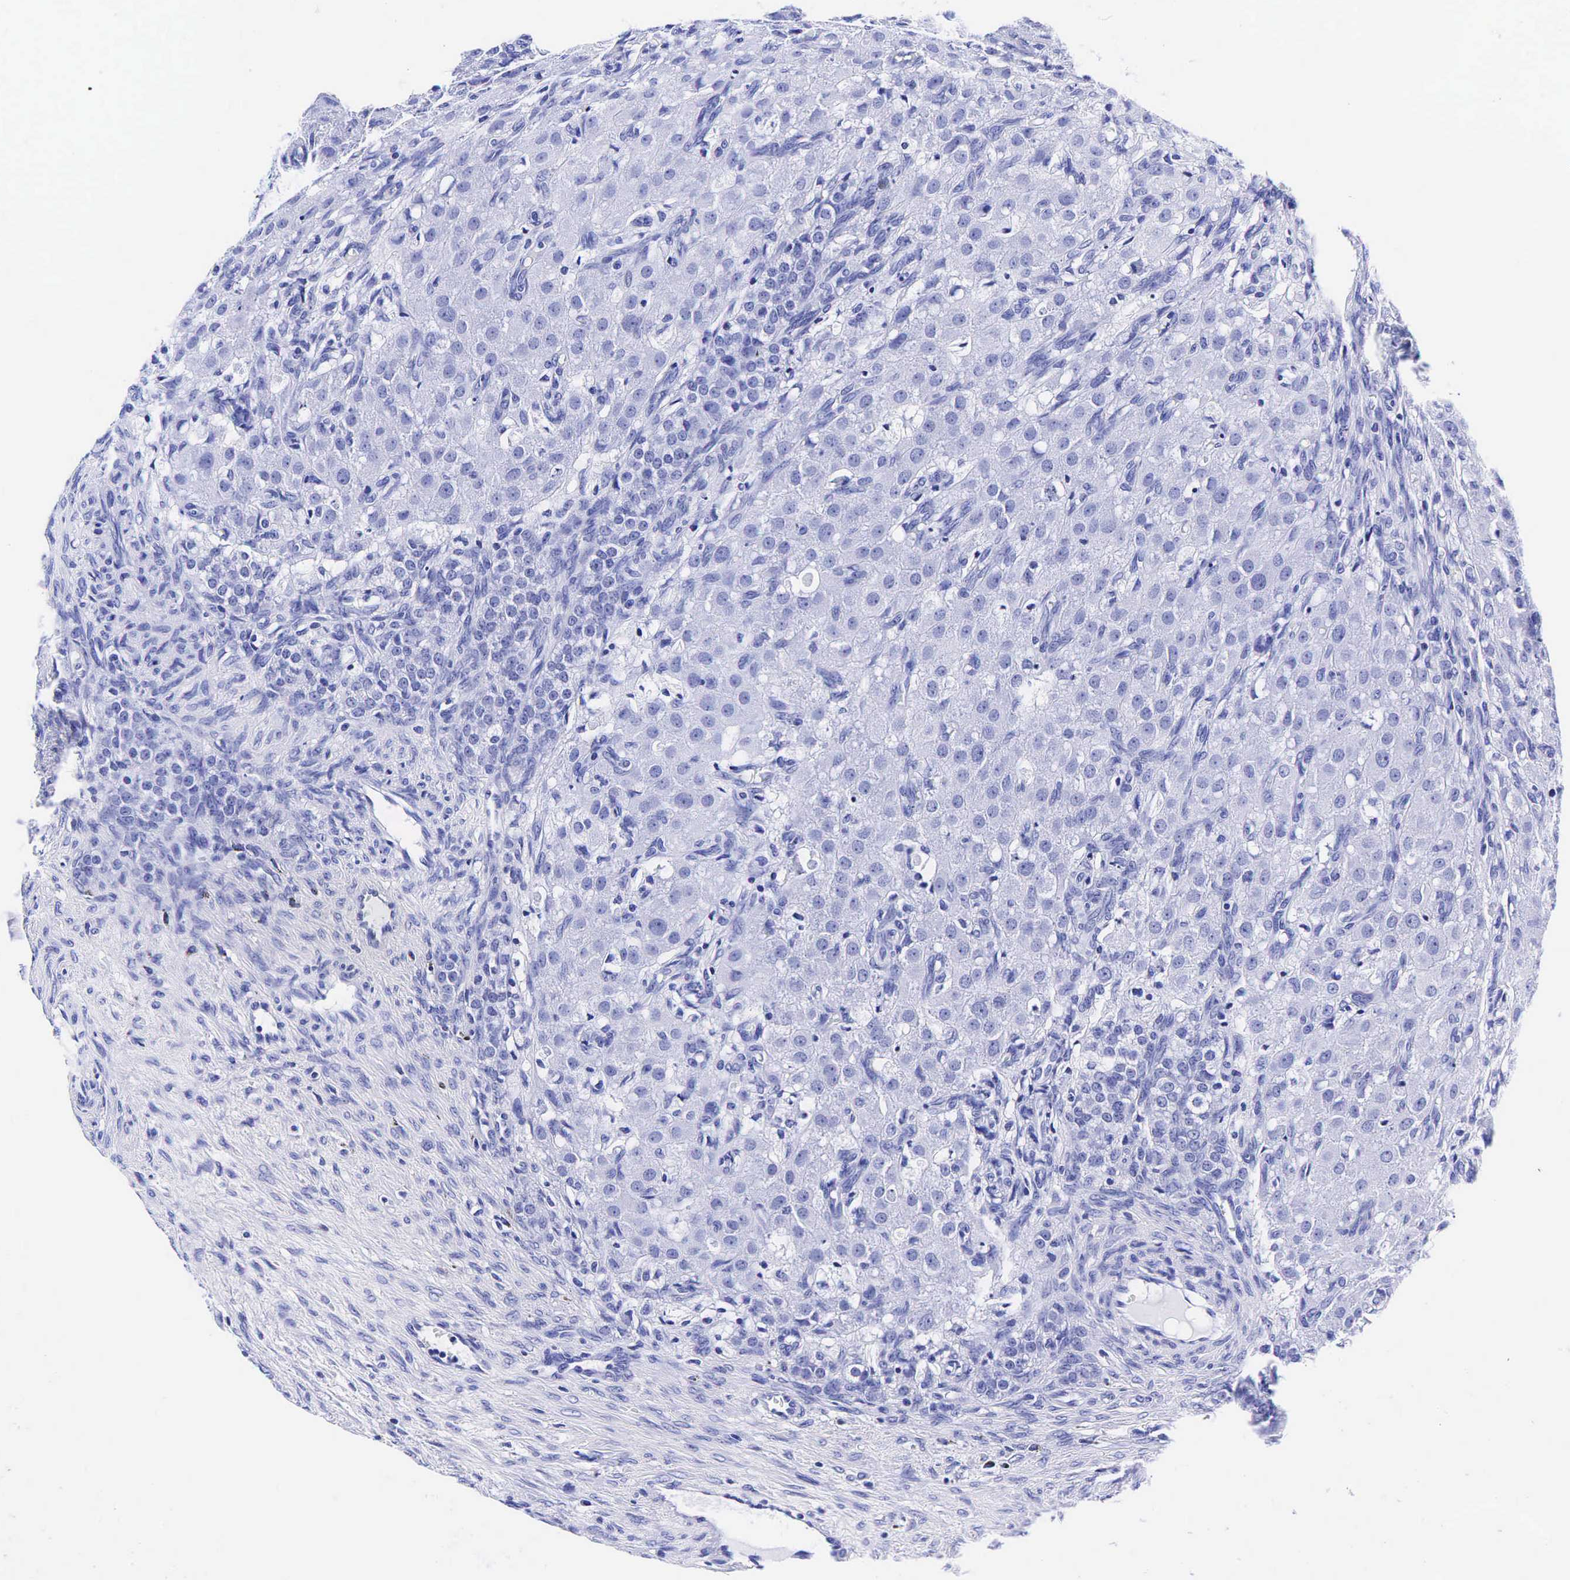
{"staining": {"intensity": "negative", "quantity": "none", "location": "none"}, "tissue": "ovary", "cell_type": "Ovarian stroma cells", "image_type": "normal", "snomed": [{"axis": "morphology", "description": "Normal tissue, NOS"}, {"axis": "topography", "description": "Ovary"}], "caption": "Protein analysis of benign ovary shows no significant expression in ovarian stroma cells. (DAB IHC visualized using brightfield microscopy, high magnification).", "gene": "GAST", "patient": {"sex": "female", "age": 32}}